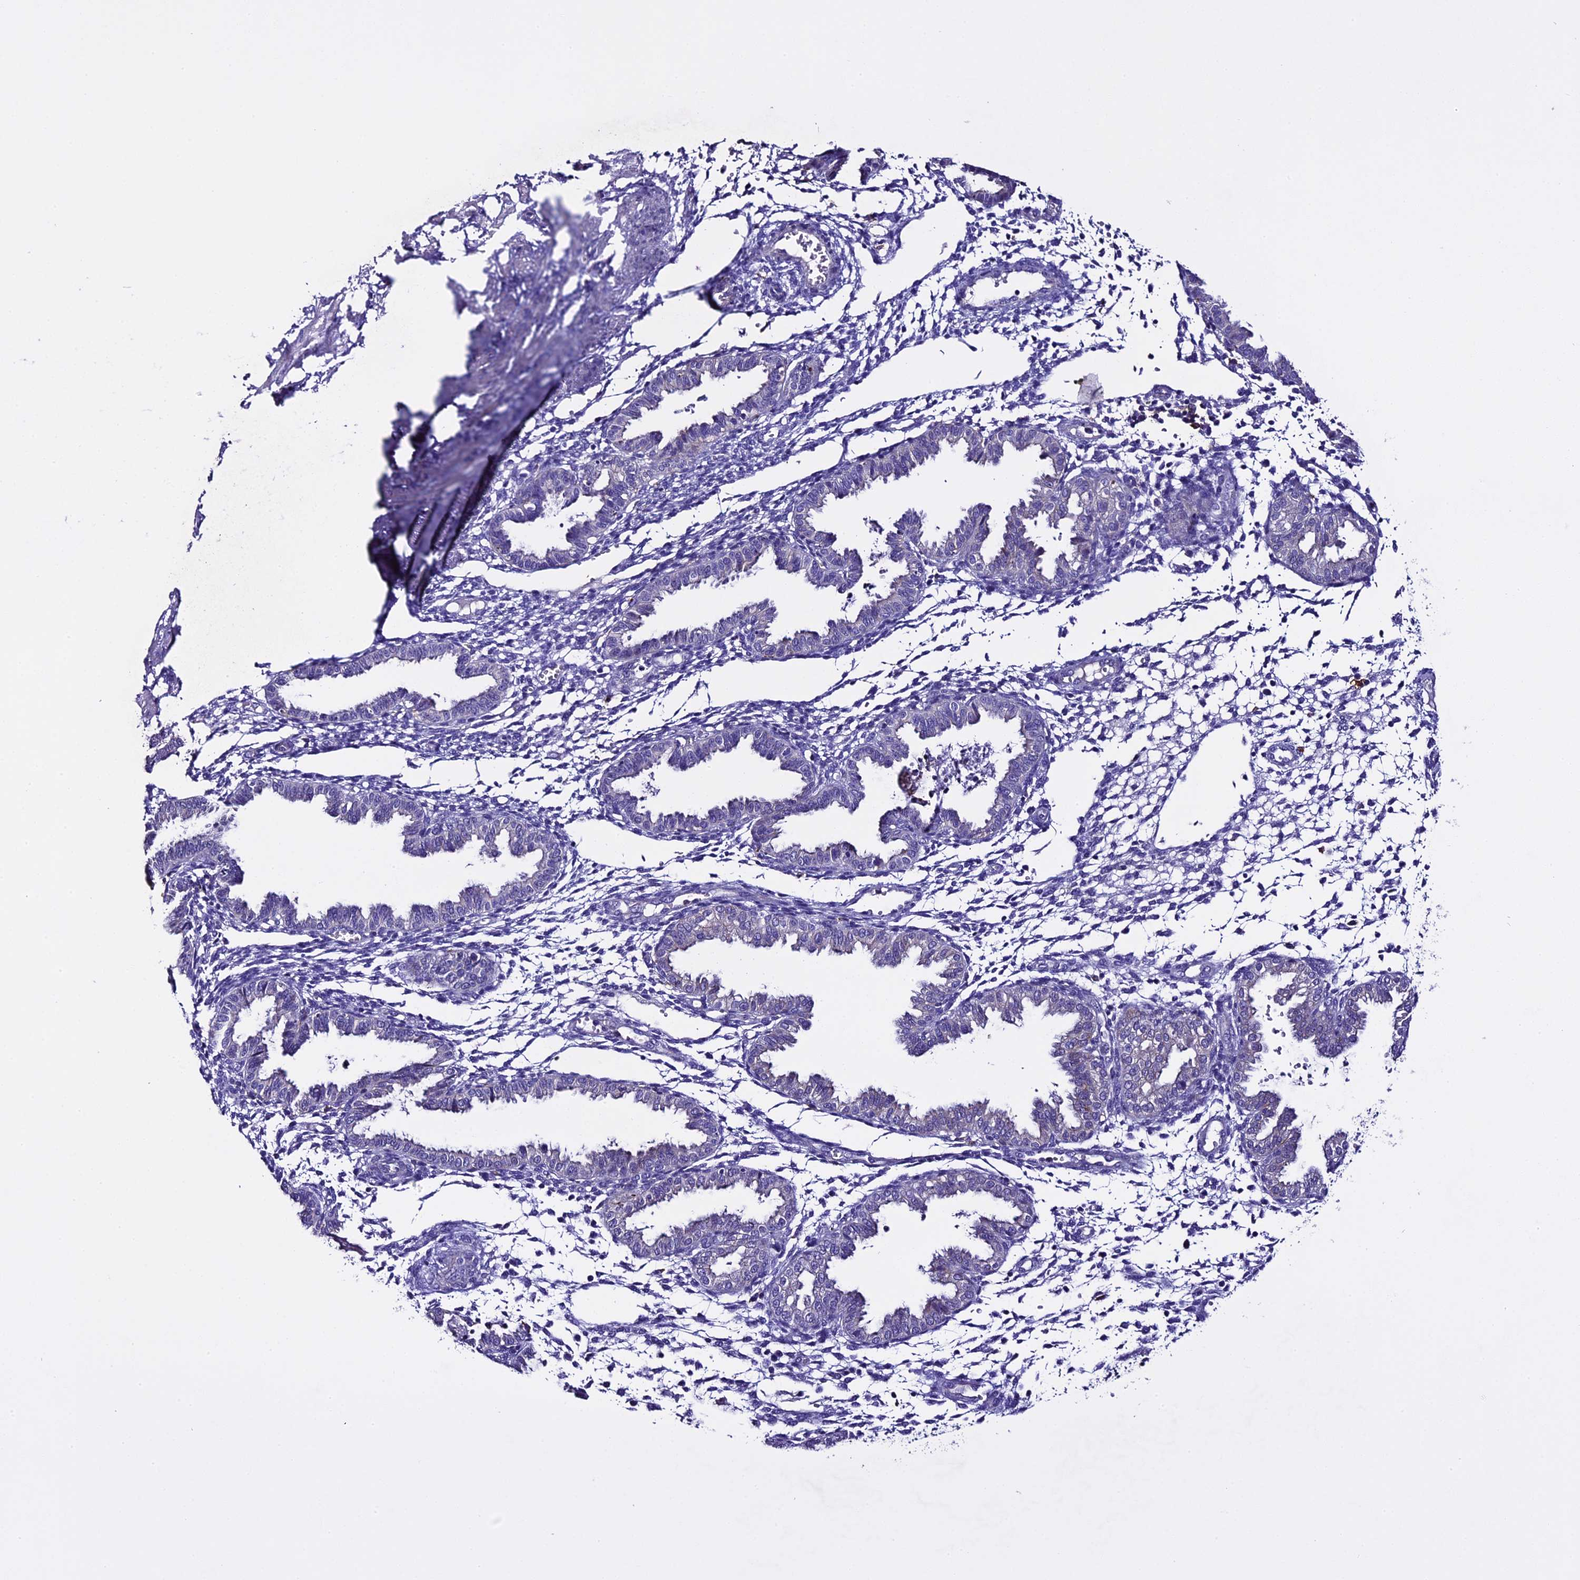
{"staining": {"intensity": "negative", "quantity": "none", "location": "none"}, "tissue": "endometrium", "cell_type": "Cells in endometrial stroma", "image_type": "normal", "snomed": [{"axis": "morphology", "description": "Normal tissue, NOS"}, {"axis": "topography", "description": "Endometrium"}], "caption": "This photomicrograph is of normal endometrium stained with immunohistochemistry (IHC) to label a protein in brown with the nuclei are counter-stained blue. There is no expression in cells in endometrial stroma.", "gene": "NOD2", "patient": {"sex": "female", "age": 33}}